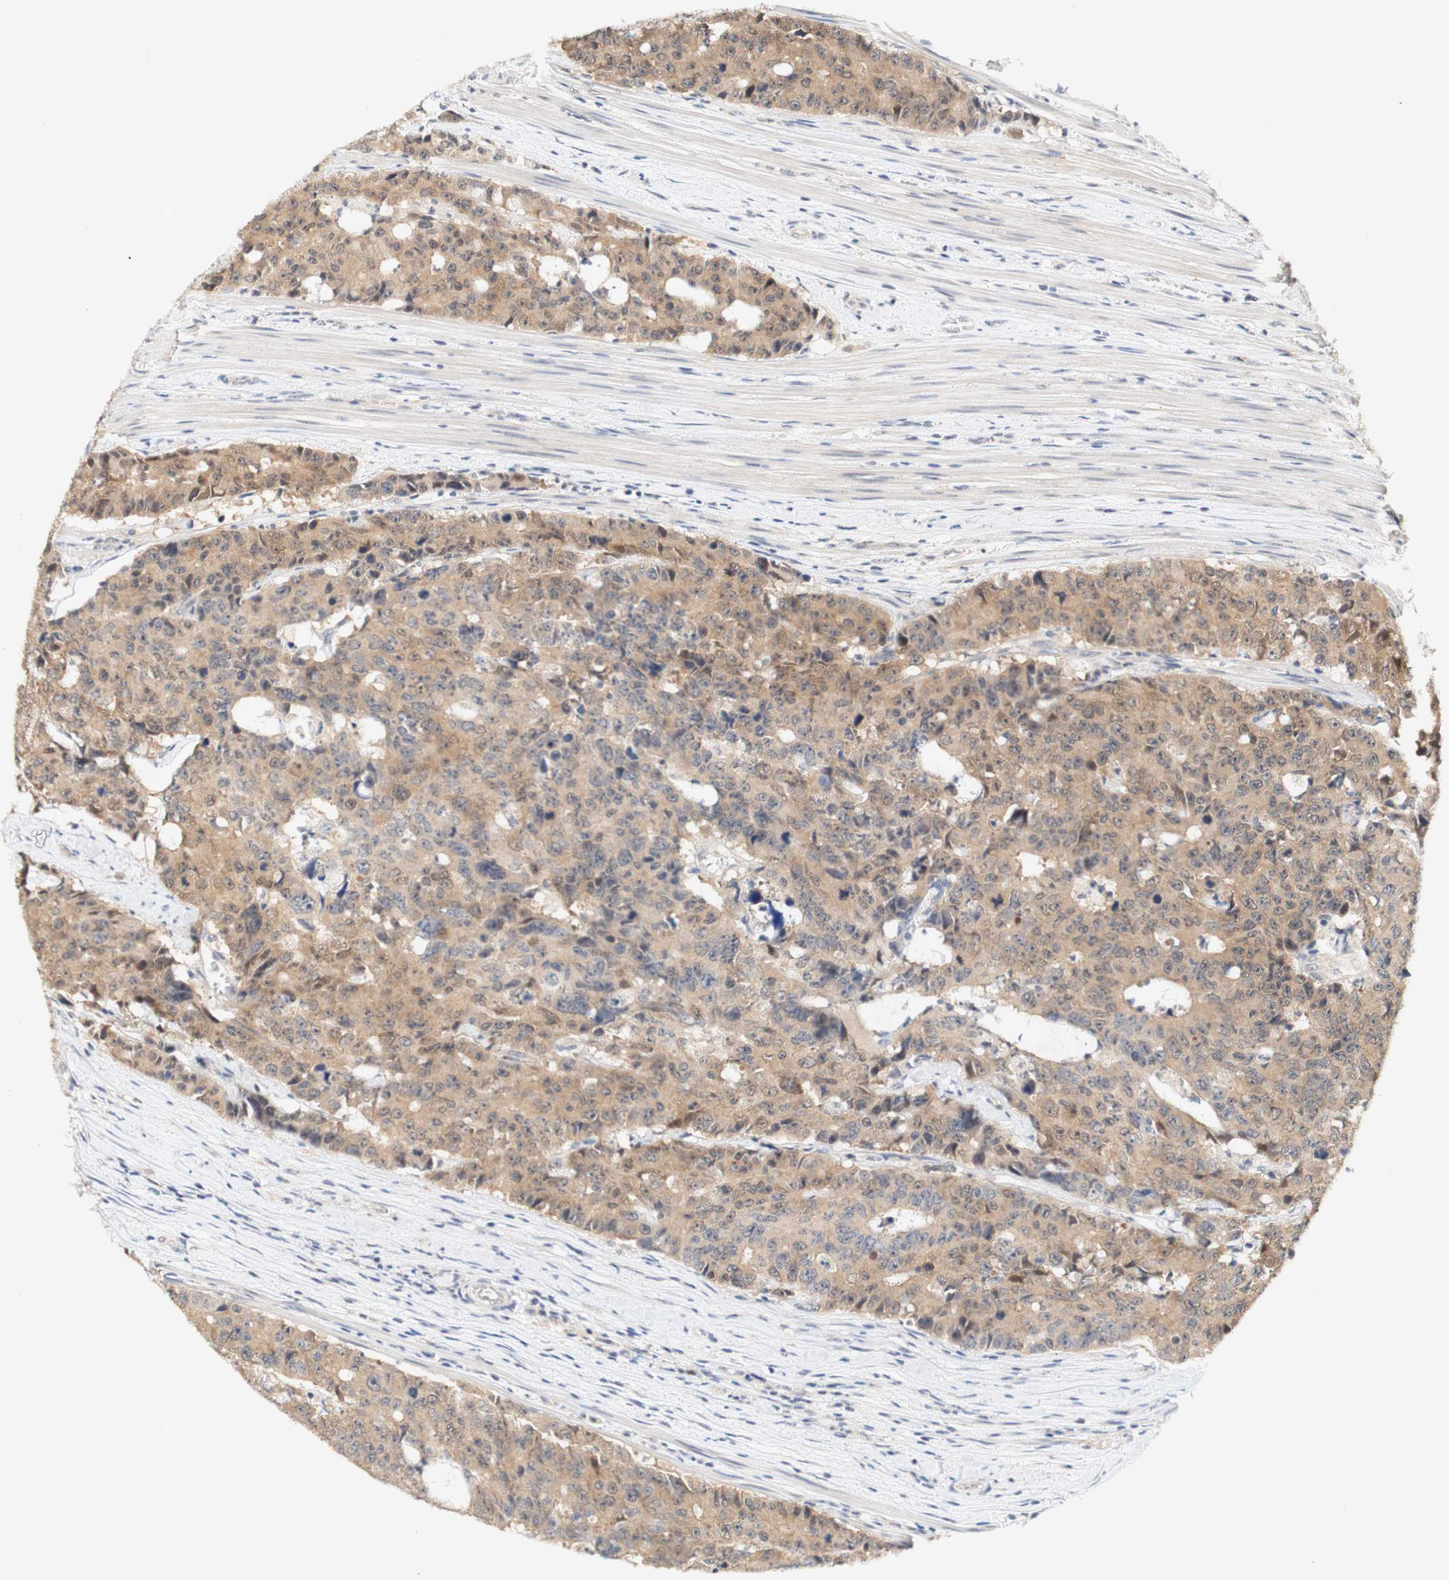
{"staining": {"intensity": "moderate", "quantity": ">75%", "location": "cytoplasmic/membranous"}, "tissue": "colorectal cancer", "cell_type": "Tumor cells", "image_type": "cancer", "snomed": [{"axis": "morphology", "description": "Adenocarcinoma, NOS"}, {"axis": "topography", "description": "Colon"}], "caption": "Moderate cytoplasmic/membranous positivity is identified in approximately >75% of tumor cells in colorectal adenocarcinoma.", "gene": "PIN1", "patient": {"sex": "female", "age": 86}}